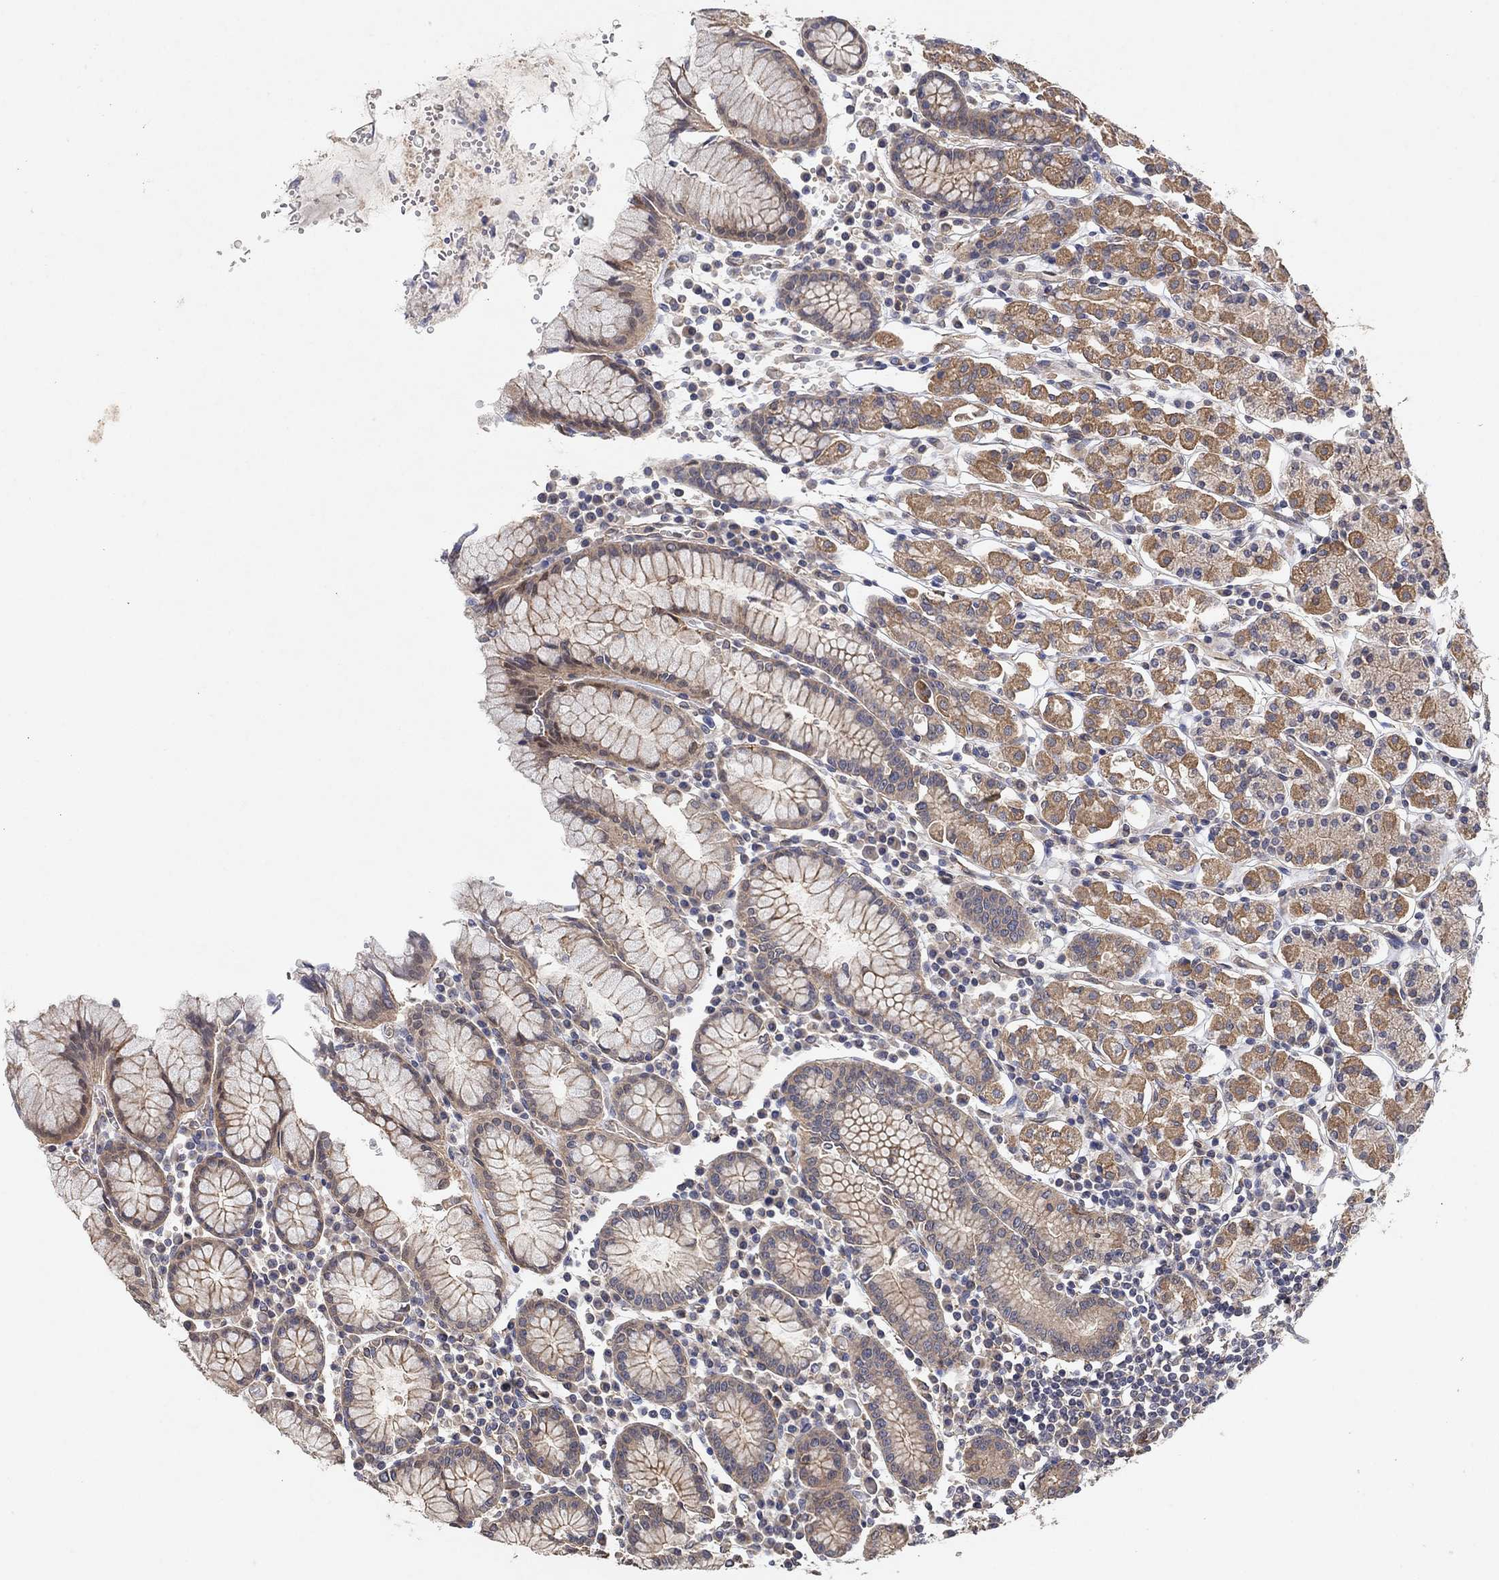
{"staining": {"intensity": "moderate", "quantity": "25%-75%", "location": "cytoplasmic/membranous"}, "tissue": "stomach", "cell_type": "Glandular cells", "image_type": "normal", "snomed": [{"axis": "morphology", "description": "Normal tissue, NOS"}, {"axis": "topography", "description": "Stomach, upper"}, {"axis": "topography", "description": "Stomach"}], "caption": "The micrograph reveals staining of benign stomach, revealing moderate cytoplasmic/membranous protein staining (brown color) within glandular cells. (DAB (3,3'-diaminobenzidine) = brown stain, brightfield microscopy at high magnification).", "gene": "MCUR1", "patient": {"sex": "male", "age": 62}}